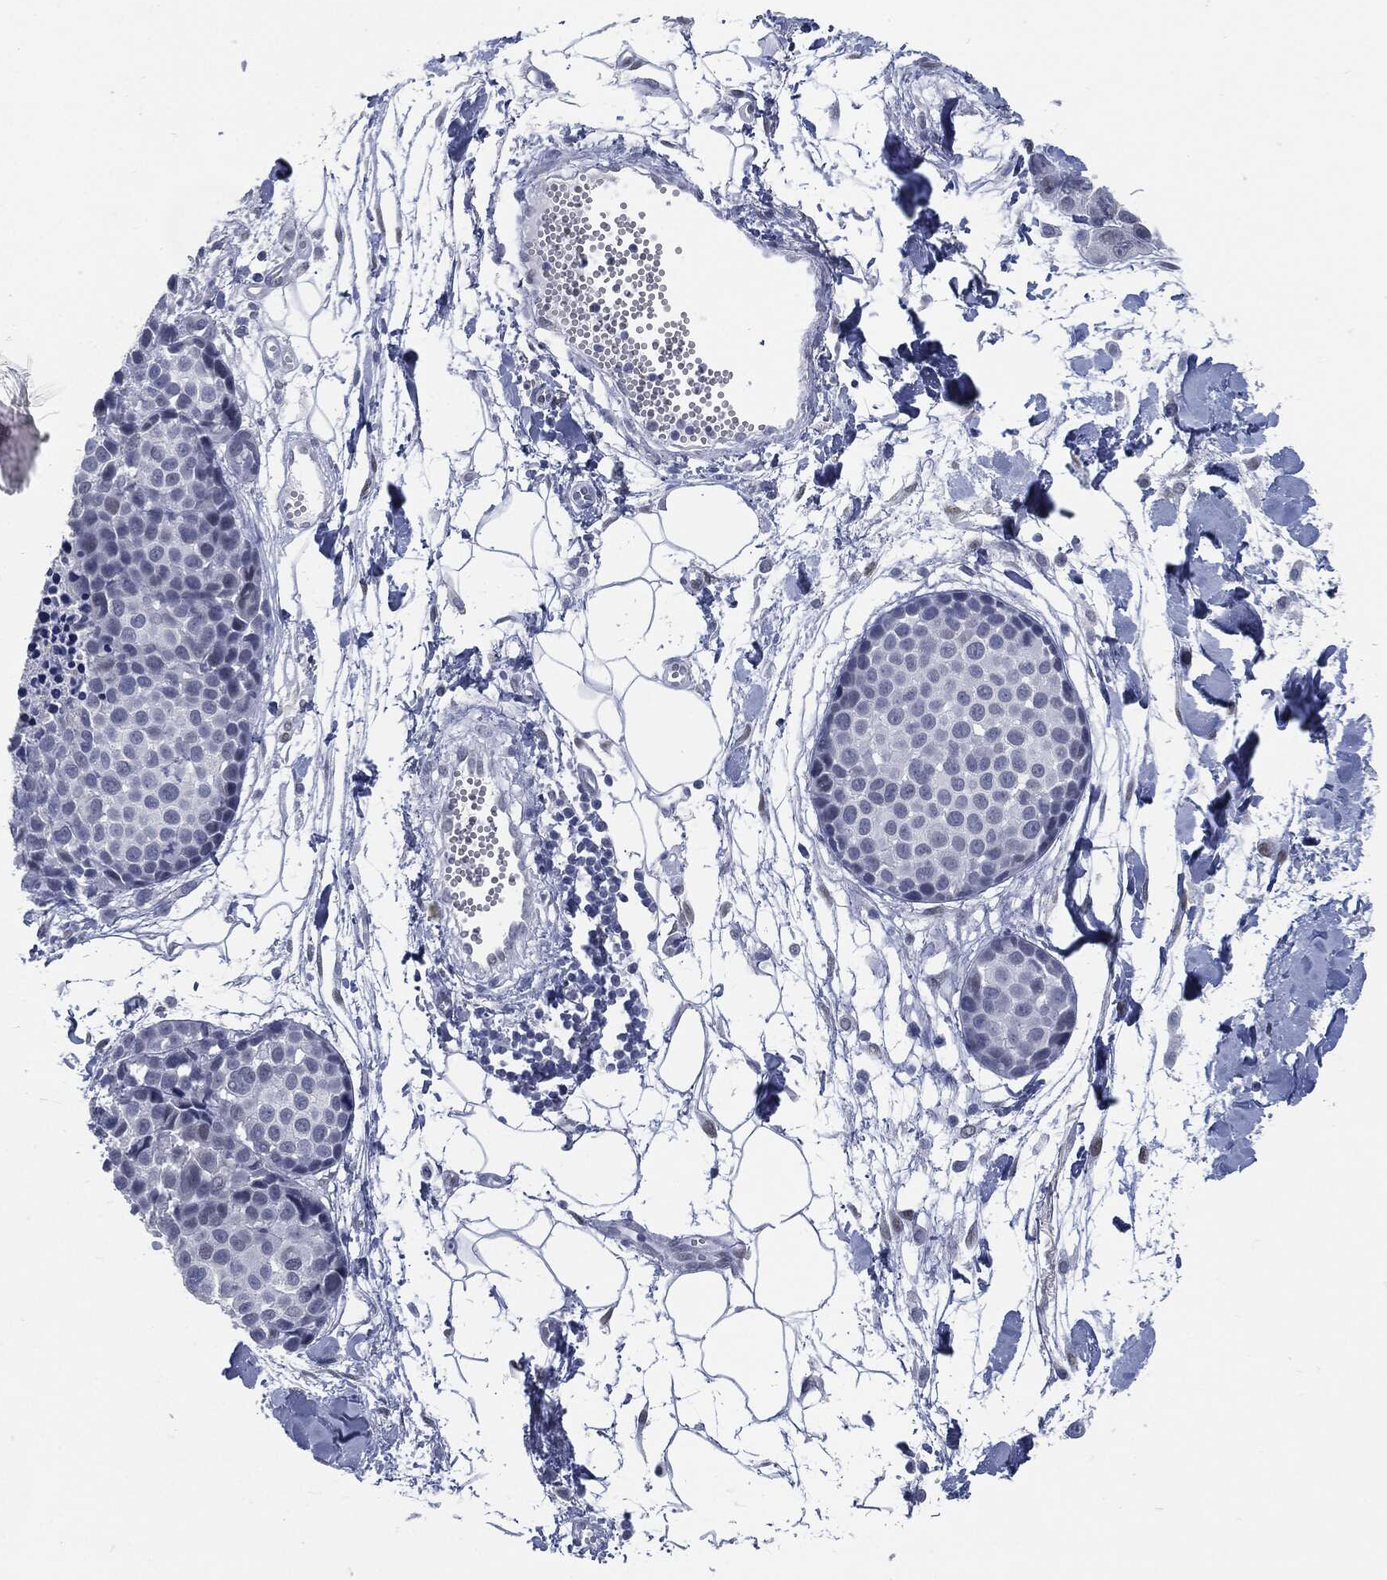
{"staining": {"intensity": "negative", "quantity": "none", "location": "none"}, "tissue": "melanoma", "cell_type": "Tumor cells", "image_type": "cancer", "snomed": [{"axis": "morphology", "description": "Malignant melanoma, NOS"}, {"axis": "topography", "description": "Skin"}], "caption": "Immunohistochemistry micrograph of neoplastic tissue: human malignant melanoma stained with DAB displays no significant protein staining in tumor cells.", "gene": "PROM1", "patient": {"sex": "female", "age": 86}}